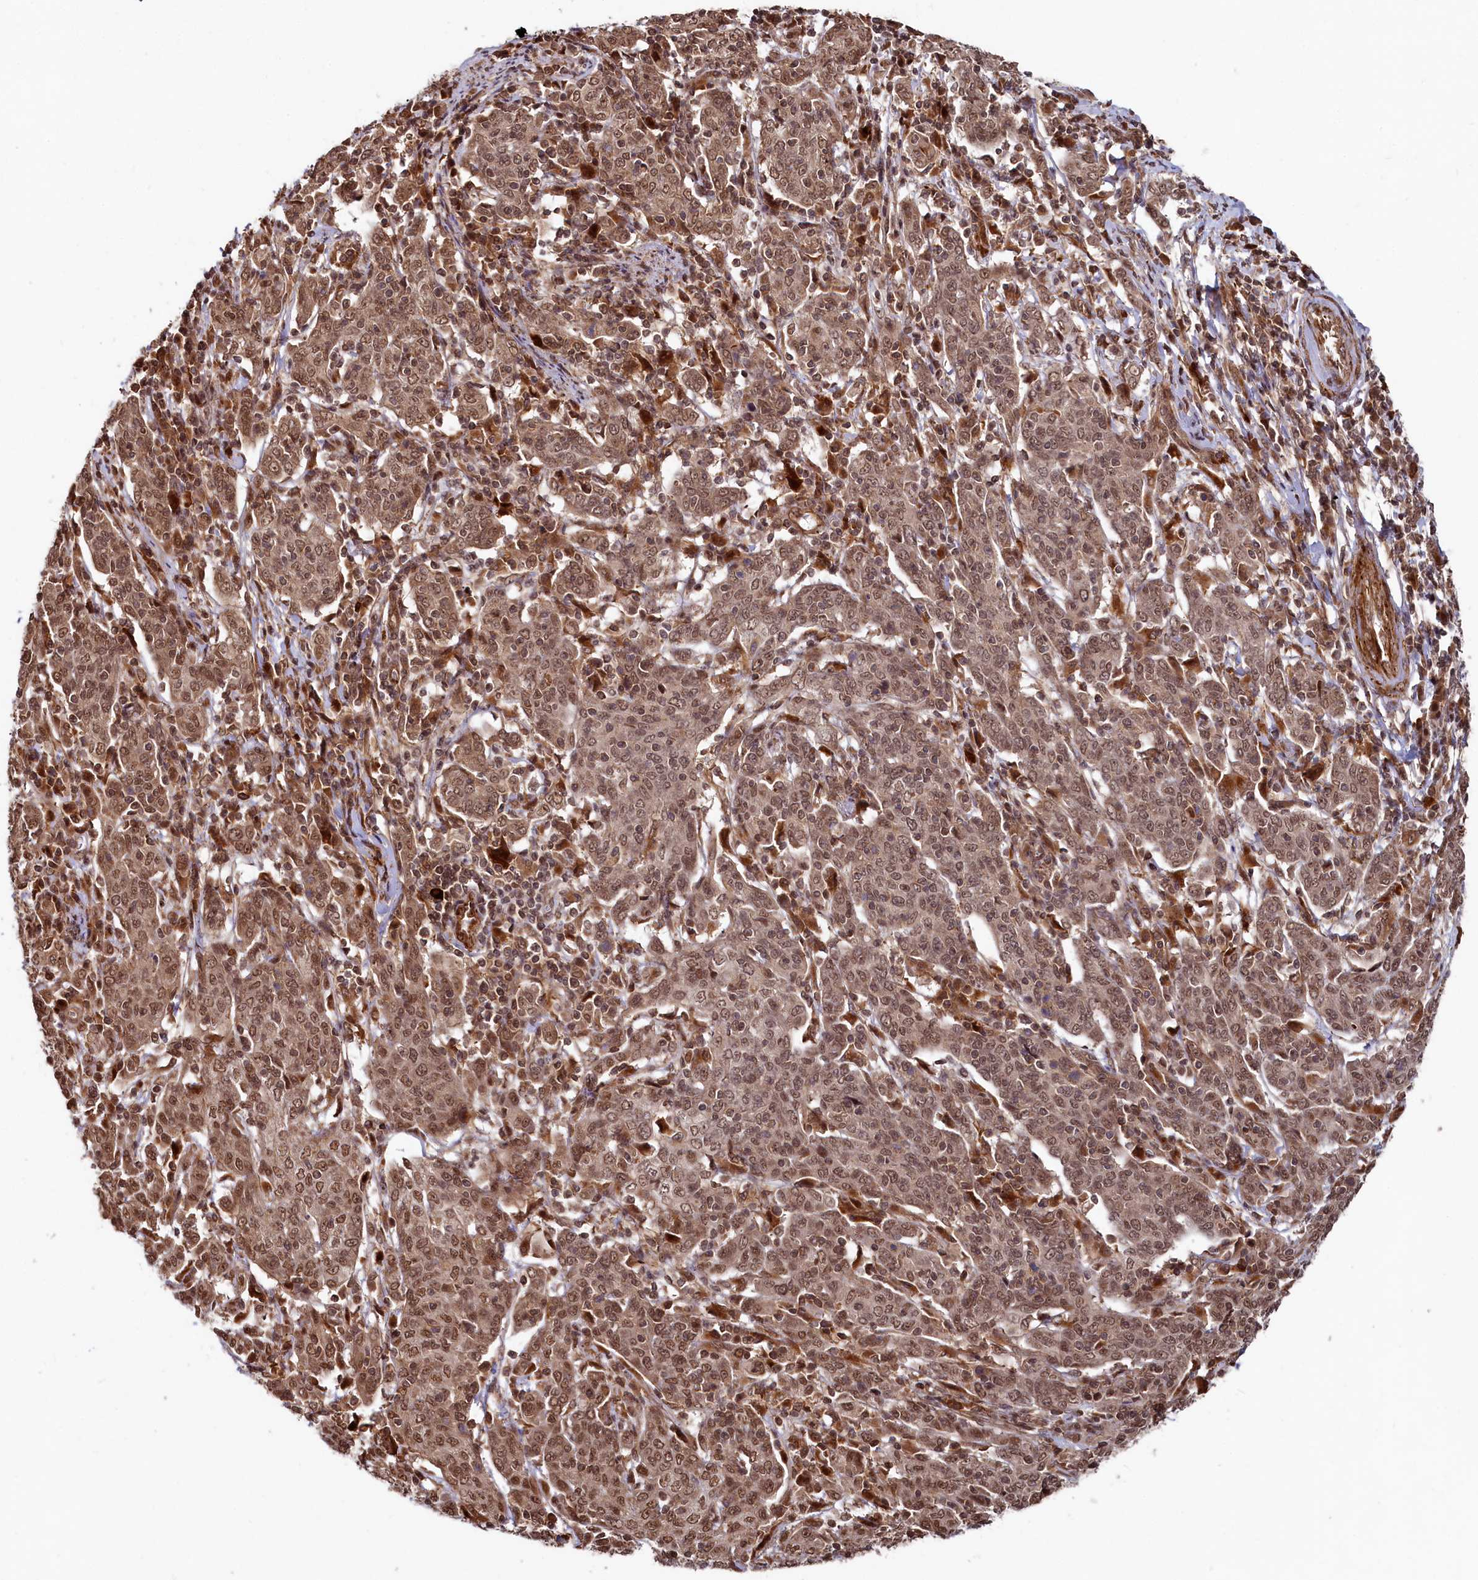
{"staining": {"intensity": "moderate", "quantity": ">75%", "location": "nuclear"}, "tissue": "cervical cancer", "cell_type": "Tumor cells", "image_type": "cancer", "snomed": [{"axis": "morphology", "description": "Squamous cell carcinoma, NOS"}, {"axis": "topography", "description": "Cervix"}], "caption": "High-magnification brightfield microscopy of cervical cancer (squamous cell carcinoma) stained with DAB (3,3'-diaminobenzidine) (brown) and counterstained with hematoxylin (blue). tumor cells exhibit moderate nuclear expression is identified in about>75% of cells. The protein is shown in brown color, while the nuclei are stained blue.", "gene": "TRIM23", "patient": {"sex": "female", "age": 67}}